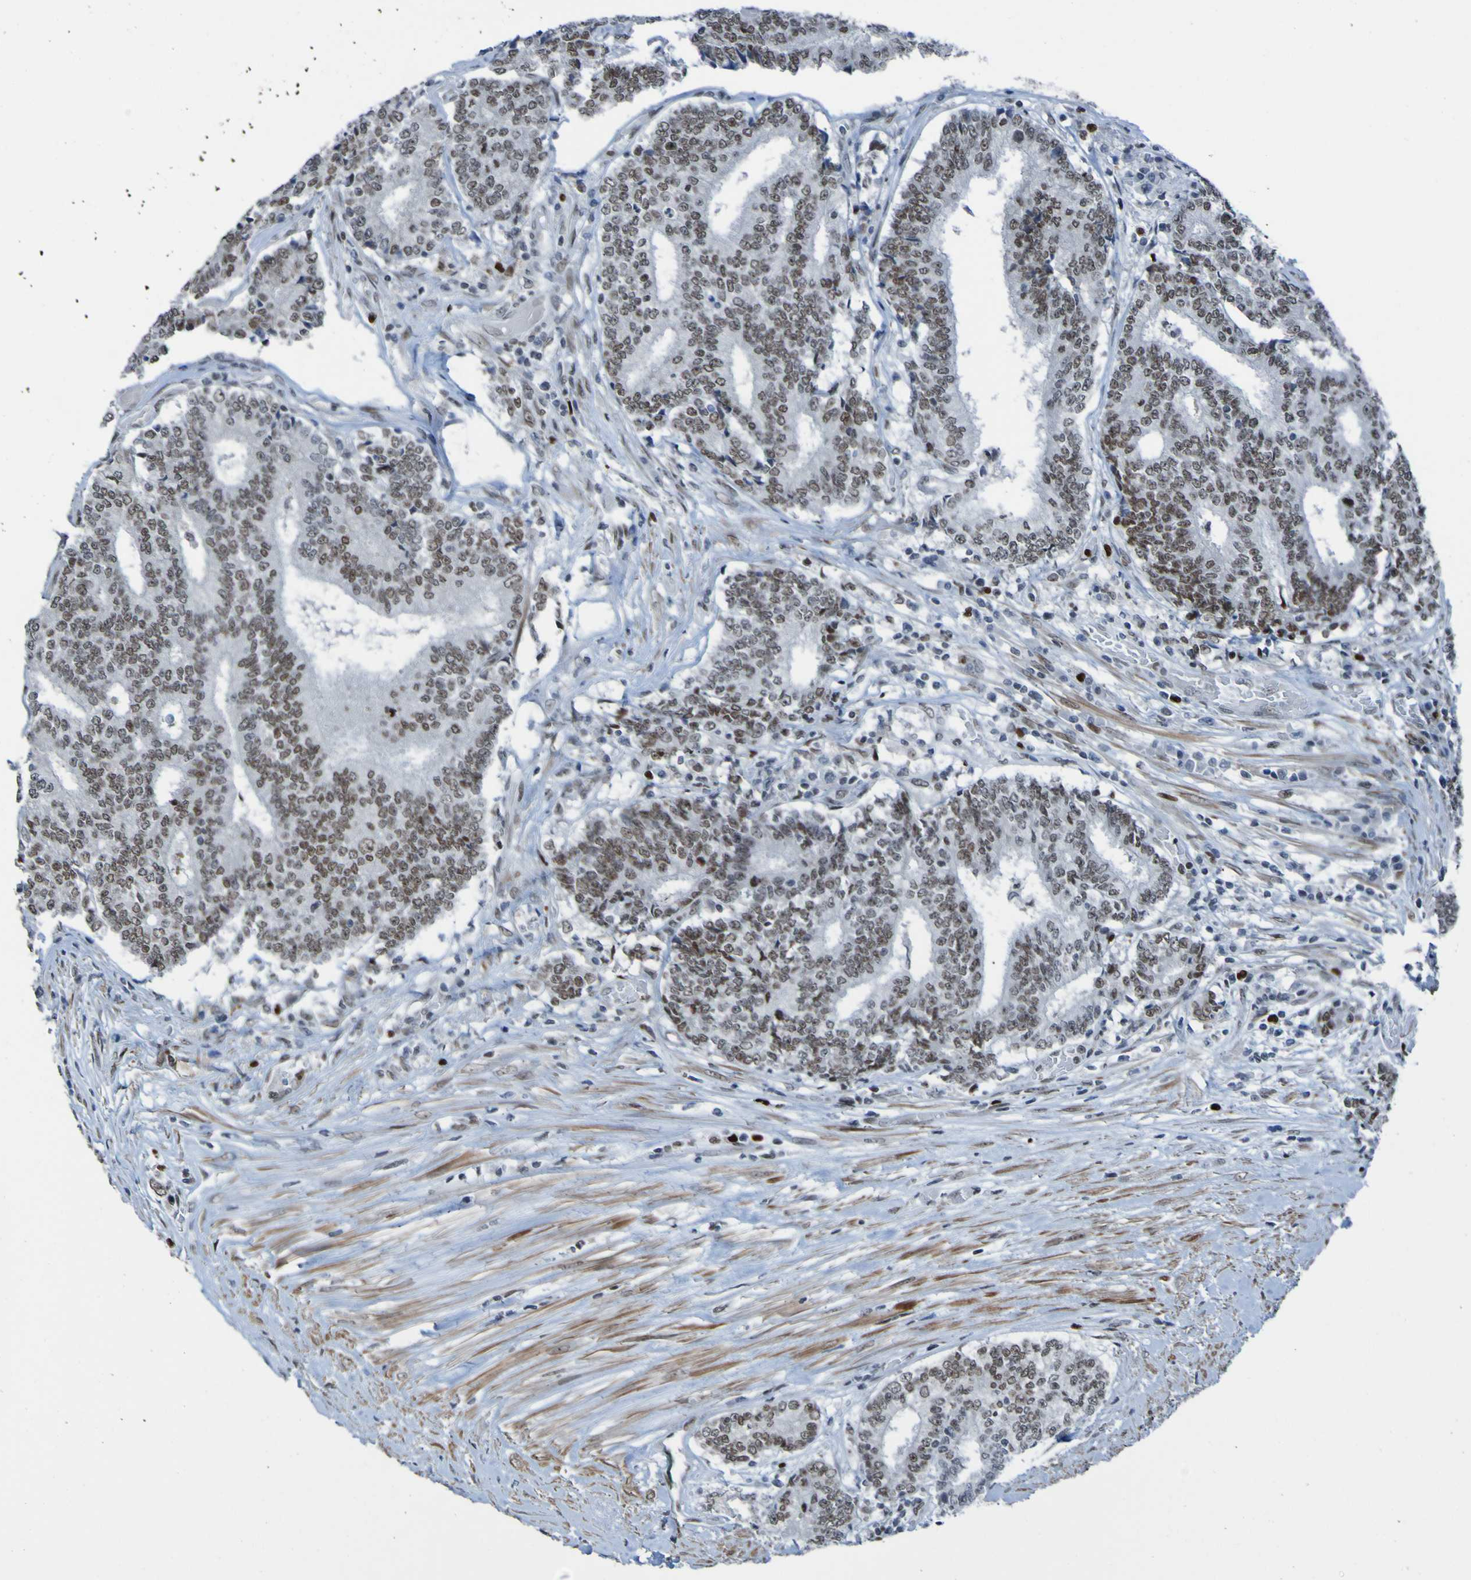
{"staining": {"intensity": "moderate", "quantity": ">75%", "location": "nuclear"}, "tissue": "prostate cancer", "cell_type": "Tumor cells", "image_type": "cancer", "snomed": [{"axis": "morphology", "description": "Normal tissue, NOS"}, {"axis": "morphology", "description": "Adenocarcinoma, High grade"}, {"axis": "topography", "description": "Prostate"}, {"axis": "topography", "description": "Seminal veicle"}], "caption": "Protein analysis of adenocarcinoma (high-grade) (prostate) tissue reveals moderate nuclear positivity in about >75% of tumor cells. Immunohistochemistry (ihc) stains the protein of interest in brown and the nuclei are stained blue.", "gene": "PHF2", "patient": {"sex": "male", "age": 55}}